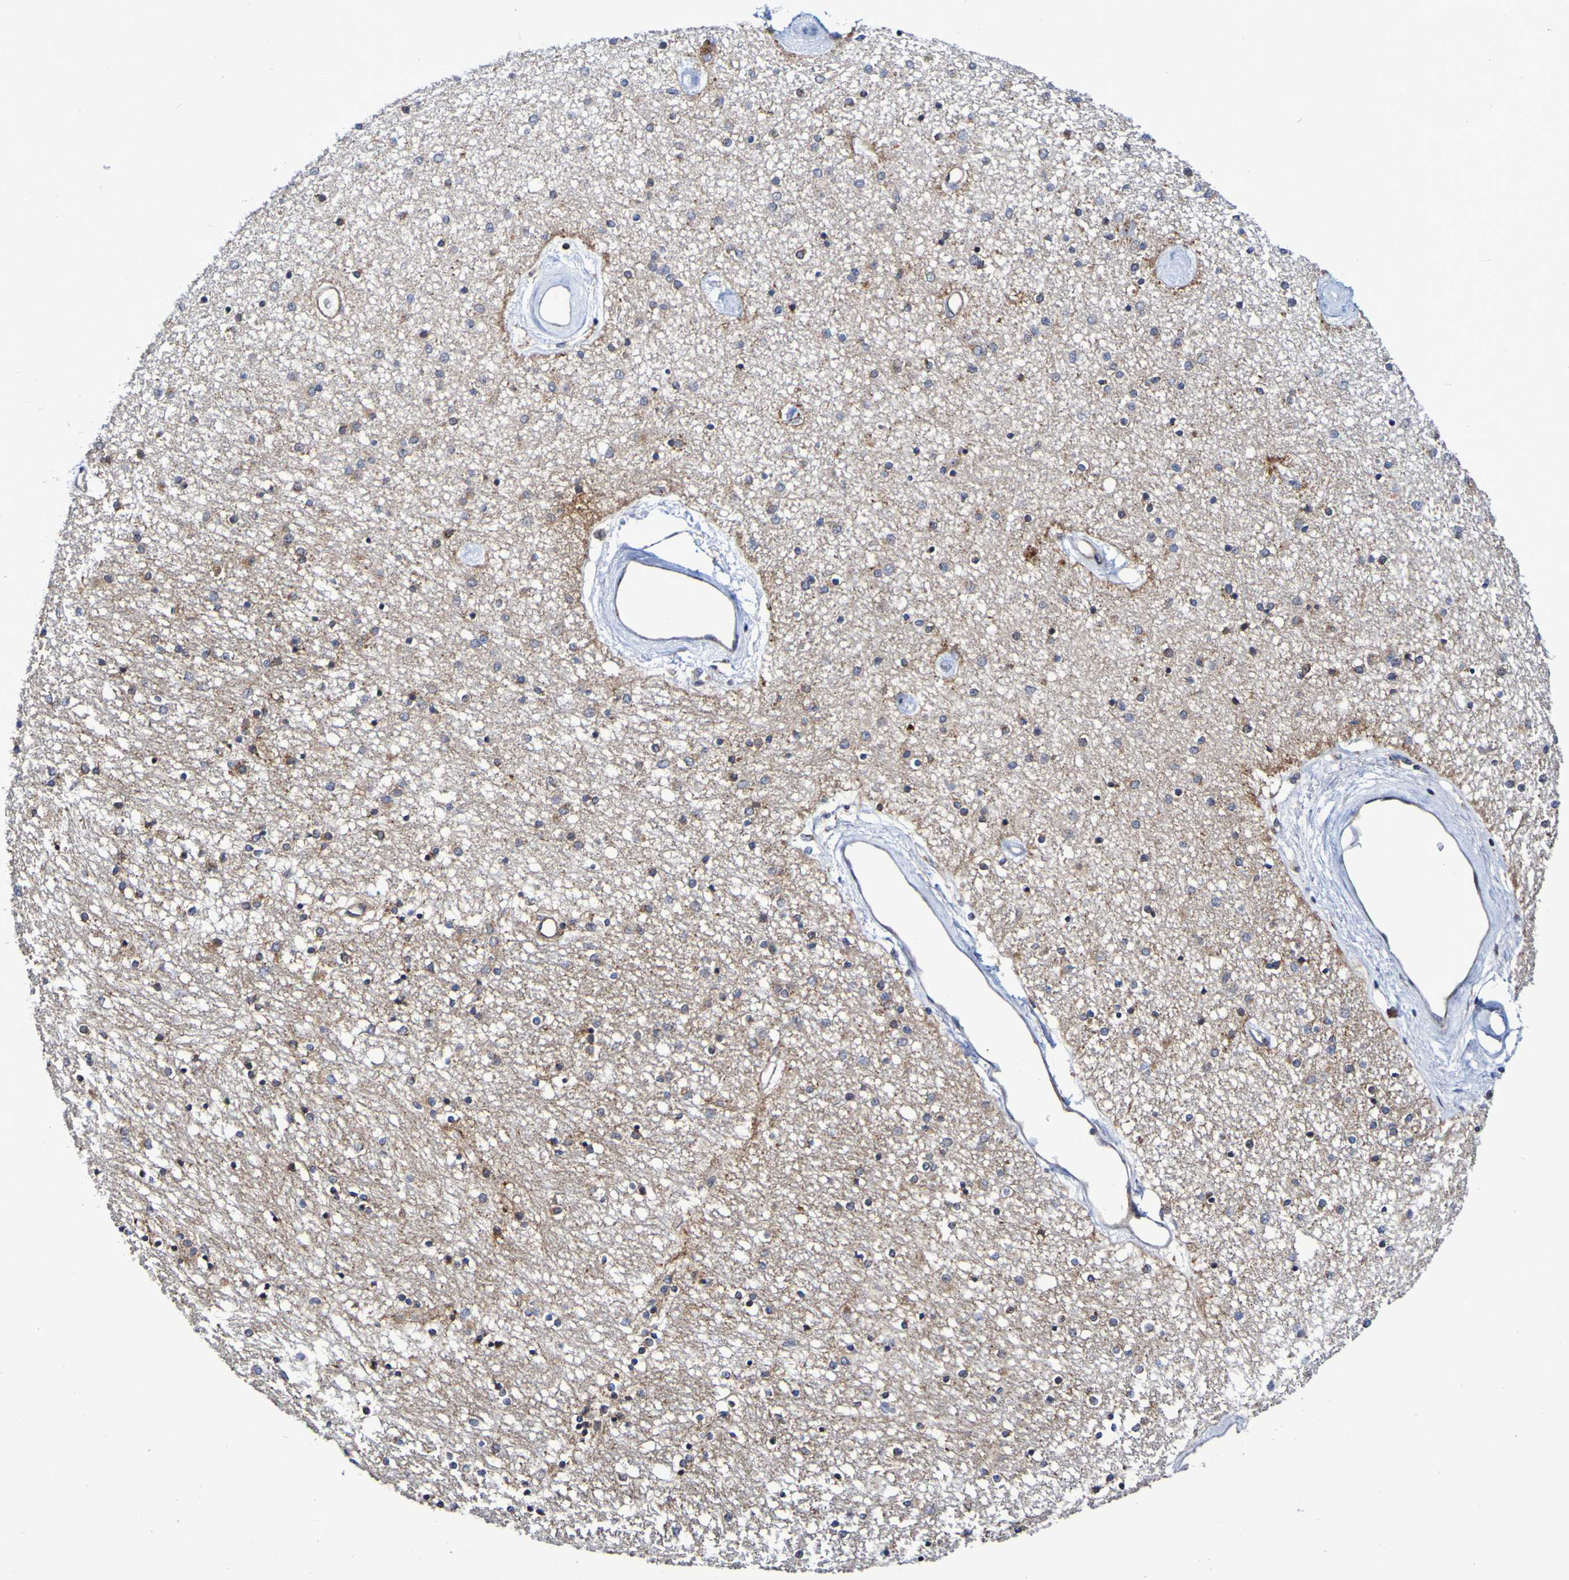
{"staining": {"intensity": "moderate", "quantity": "<25%", "location": "cytoplasmic/membranous"}, "tissue": "caudate", "cell_type": "Glial cells", "image_type": "normal", "snomed": [{"axis": "morphology", "description": "Normal tissue, NOS"}, {"axis": "topography", "description": "Lateral ventricle wall"}], "caption": "Immunohistochemistry (IHC) of normal caudate demonstrates low levels of moderate cytoplasmic/membranous positivity in about <25% of glial cells. The staining was performed using DAB, with brown indicating positive protein expression. Nuclei are stained blue with hematoxylin.", "gene": "GJB1", "patient": {"sex": "female", "age": 54}}